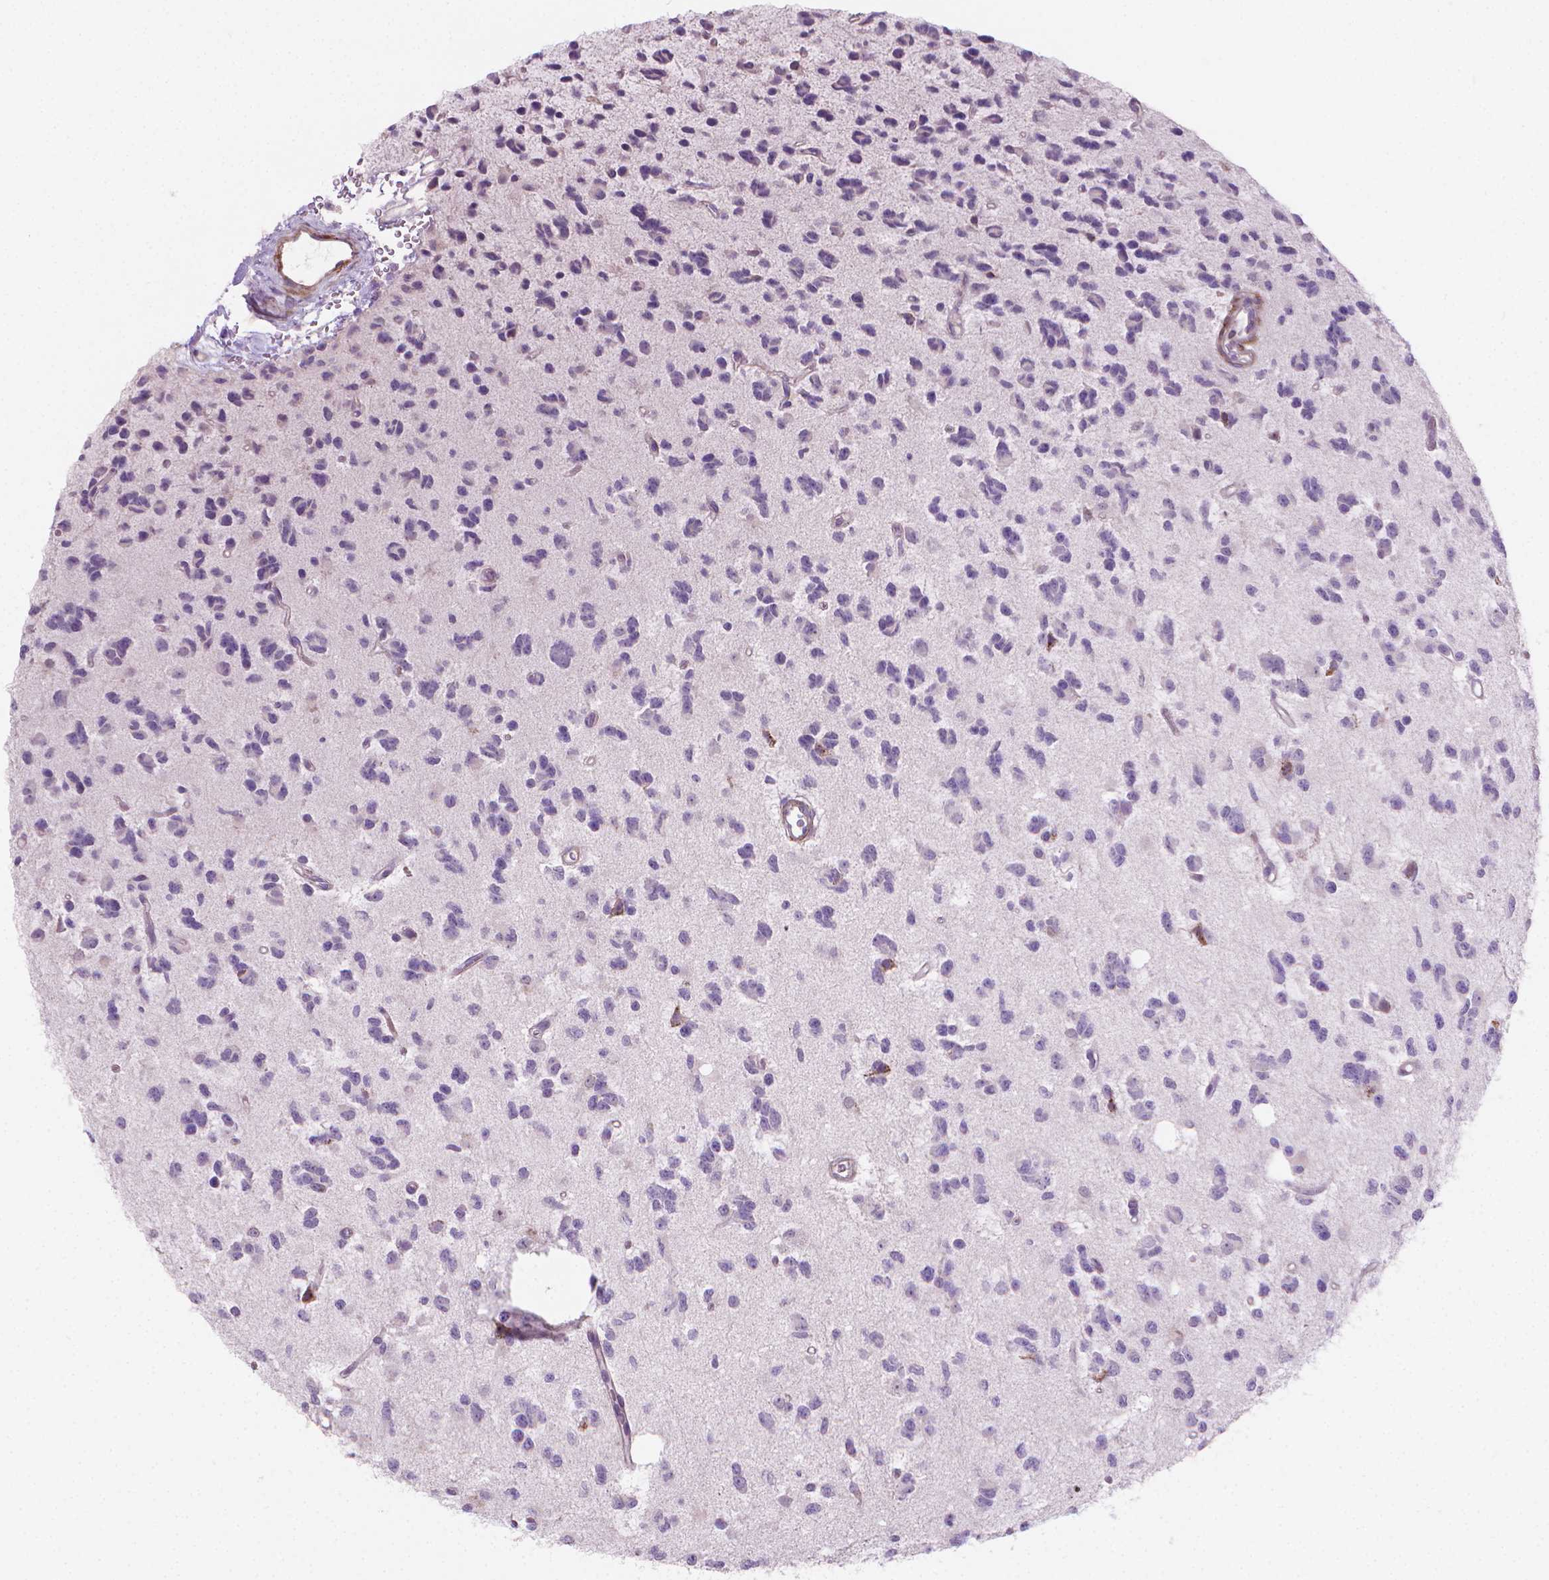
{"staining": {"intensity": "negative", "quantity": "none", "location": "none"}, "tissue": "glioma", "cell_type": "Tumor cells", "image_type": "cancer", "snomed": [{"axis": "morphology", "description": "Glioma, malignant, Low grade"}, {"axis": "topography", "description": "Brain"}], "caption": "Image shows no significant protein staining in tumor cells of low-grade glioma (malignant).", "gene": "GSDMA", "patient": {"sex": "female", "age": 45}}